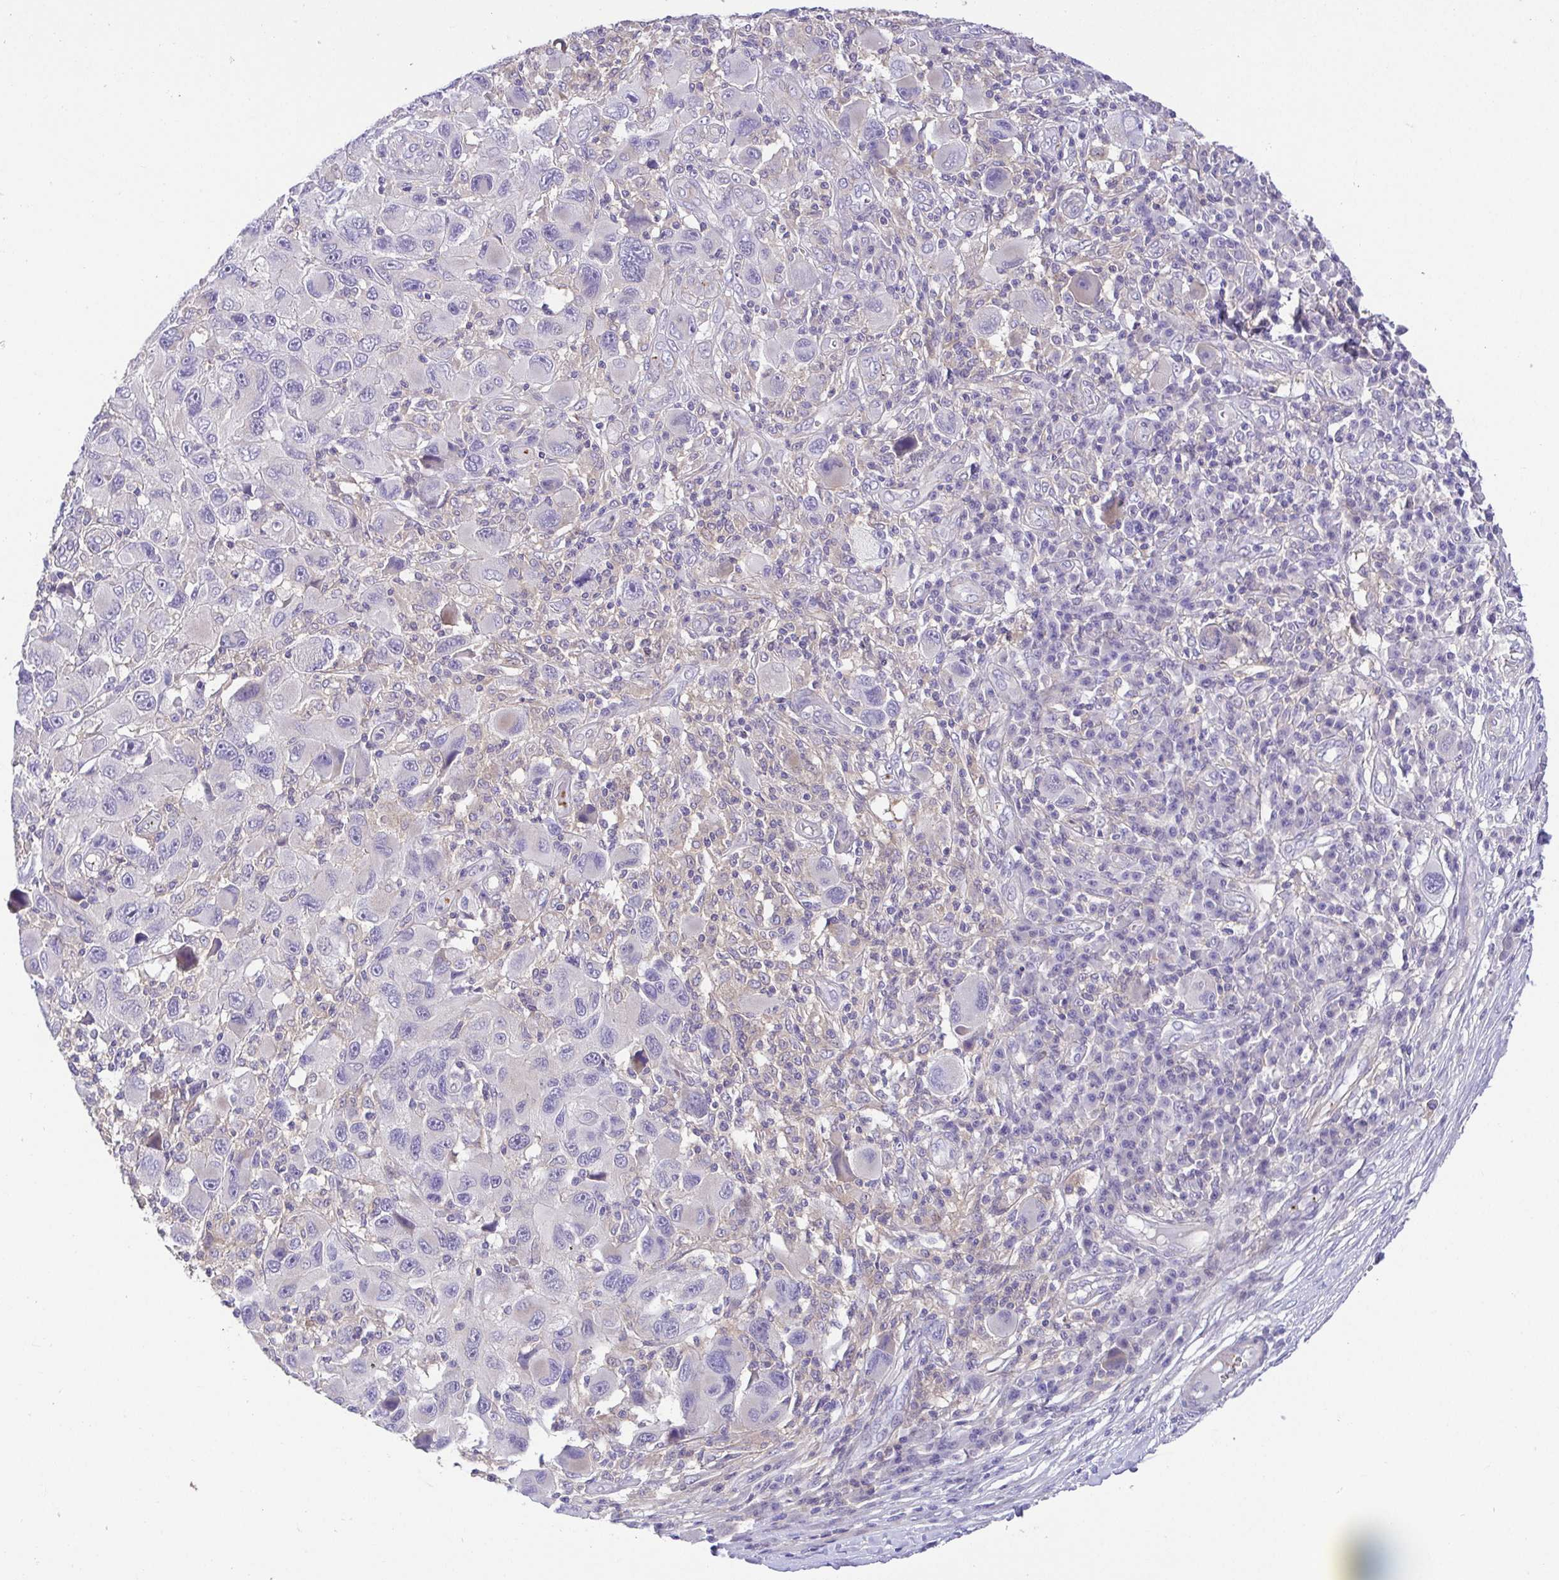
{"staining": {"intensity": "negative", "quantity": "none", "location": "none"}, "tissue": "melanoma", "cell_type": "Tumor cells", "image_type": "cancer", "snomed": [{"axis": "morphology", "description": "Malignant melanoma, NOS"}, {"axis": "topography", "description": "Skin"}], "caption": "Tumor cells show no significant positivity in malignant melanoma. (DAB immunohistochemistry (IHC) with hematoxylin counter stain).", "gene": "PRR14L", "patient": {"sex": "male", "age": 53}}